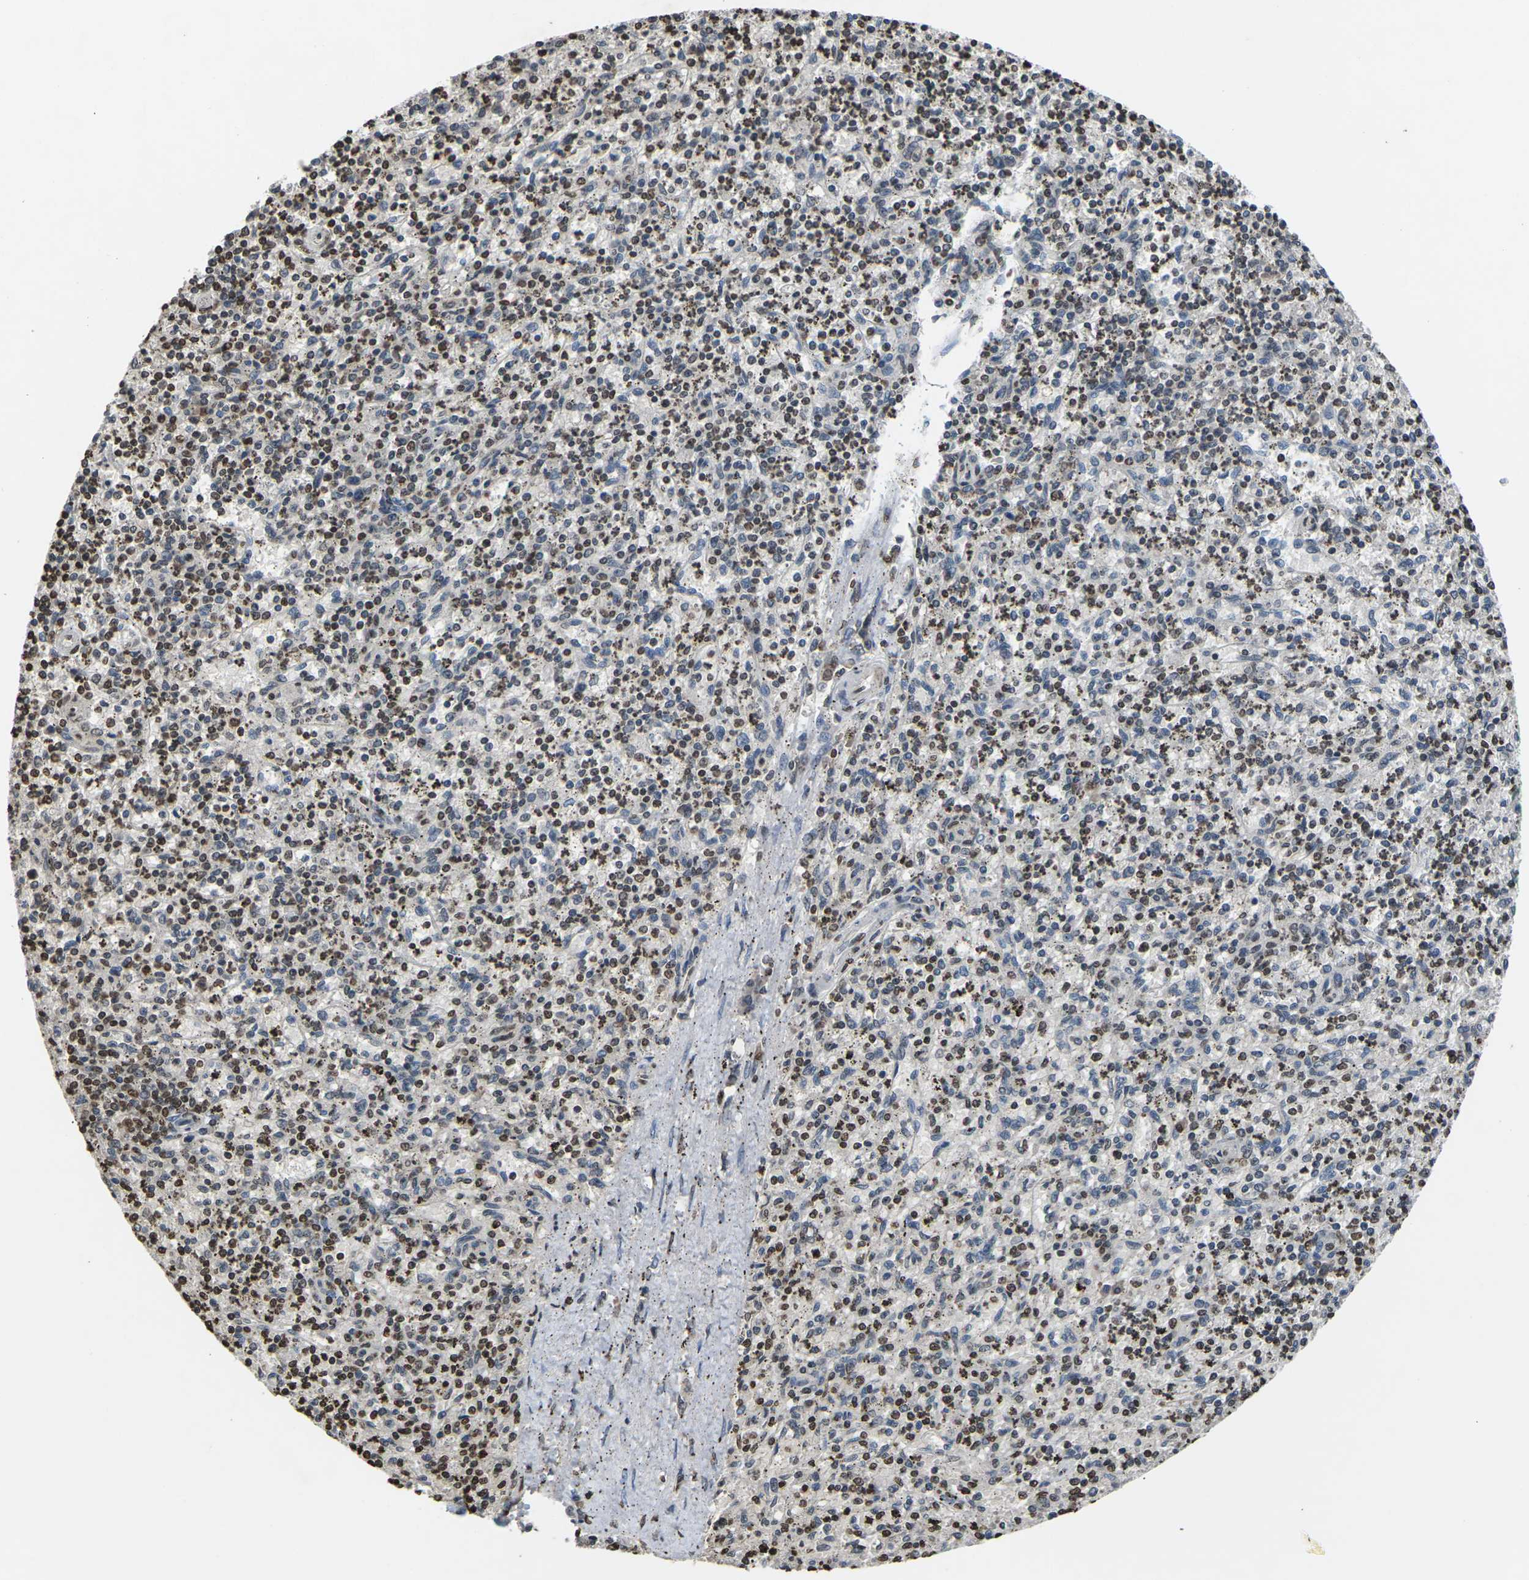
{"staining": {"intensity": "moderate", "quantity": "25%-75%", "location": "nuclear"}, "tissue": "spleen", "cell_type": "Cells in red pulp", "image_type": "normal", "snomed": [{"axis": "morphology", "description": "Normal tissue, NOS"}, {"axis": "topography", "description": "Spleen"}], "caption": "An immunohistochemistry (IHC) micrograph of benign tissue is shown. Protein staining in brown shows moderate nuclear positivity in spleen within cells in red pulp. (DAB (3,3'-diaminobenzidine) = brown stain, brightfield microscopy at high magnification).", "gene": "EMSY", "patient": {"sex": "male", "age": 72}}